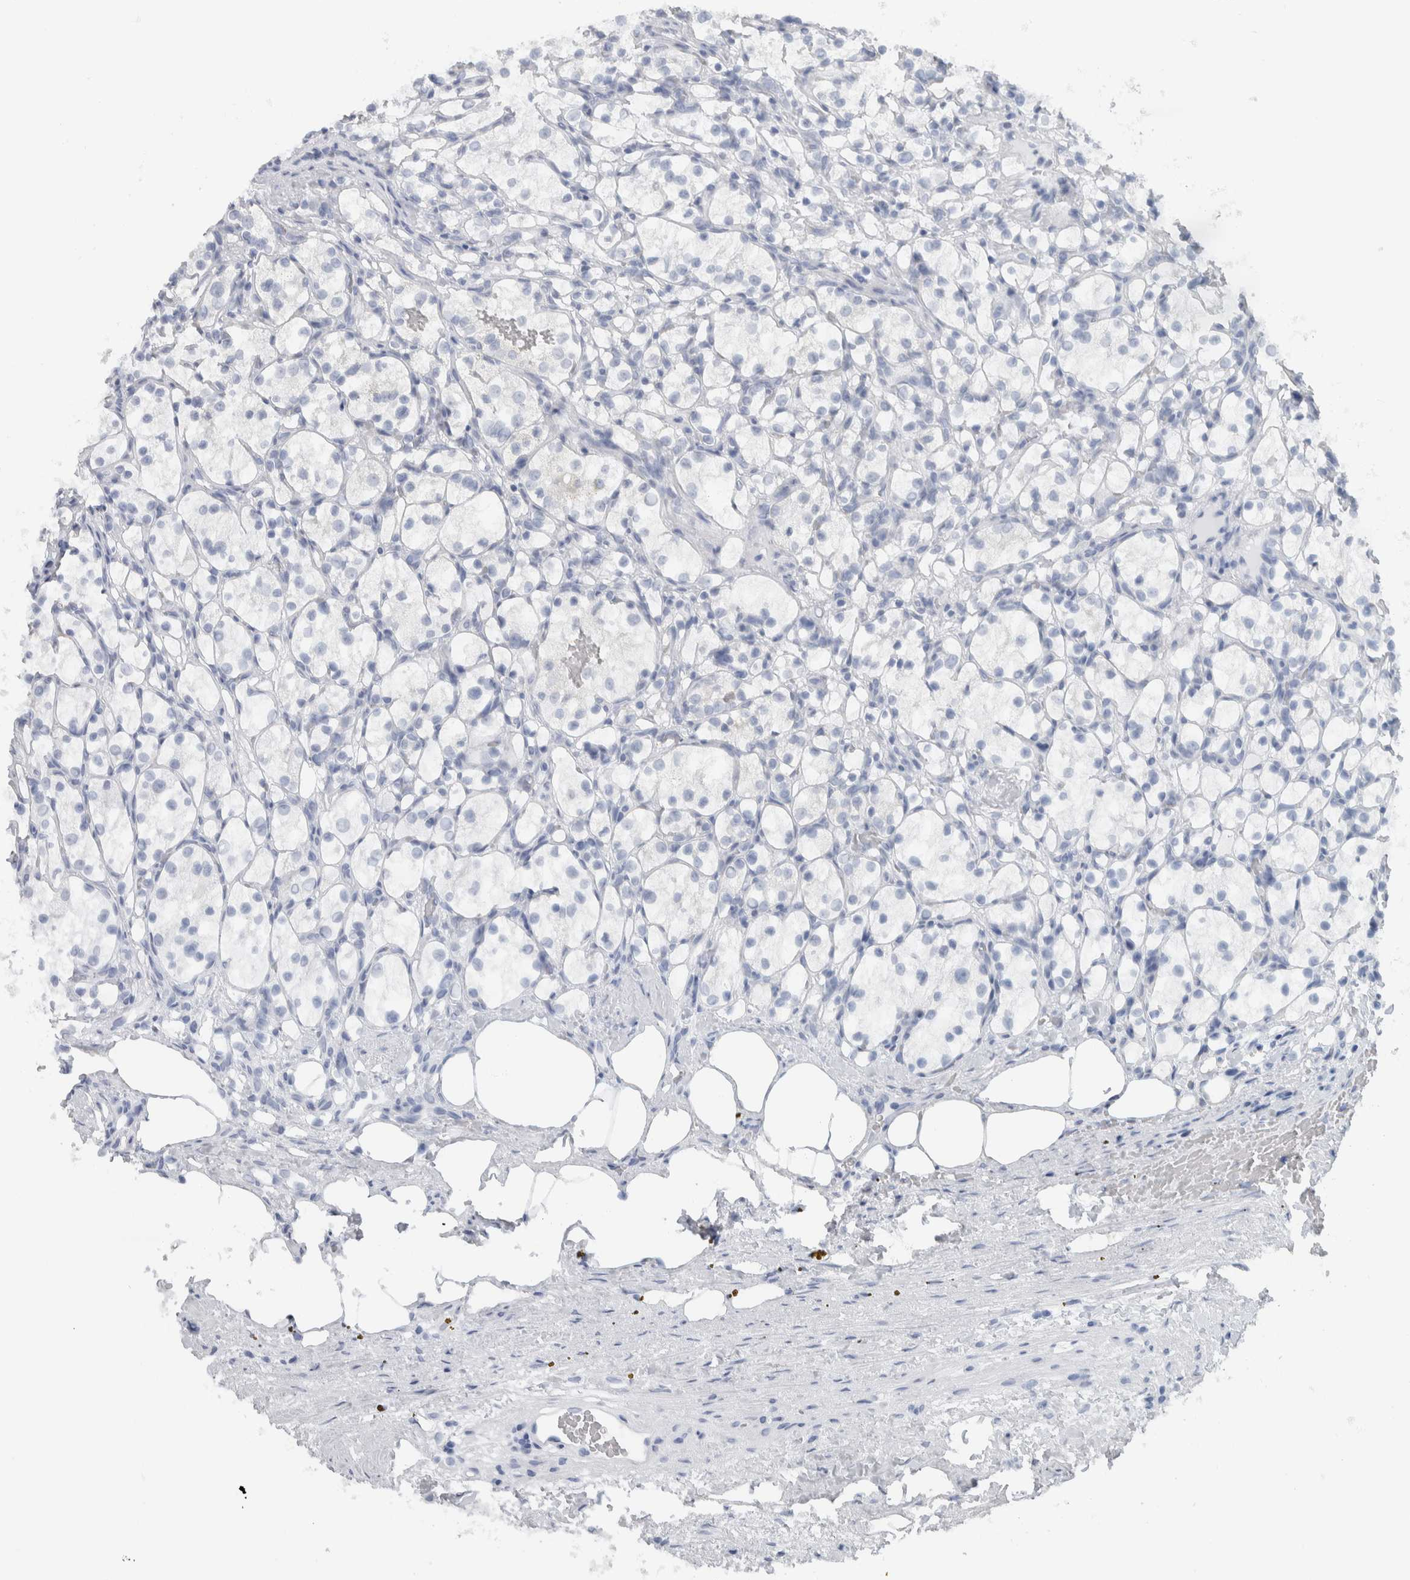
{"staining": {"intensity": "negative", "quantity": "none", "location": "none"}, "tissue": "renal cancer", "cell_type": "Tumor cells", "image_type": "cancer", "snomed": [{"axis": "morphology", "description": "Adenocarcinoma, NOS"}, {"axis": "topography", "description": "Kidney"}], "caption": "An IHC micrograph of renal adenocarcinoma is shown. There is no staining in tumor cells of renal adenocarcinoma.", "gene": "NEFM", "patient": {"sex": "female", "age": 69}}